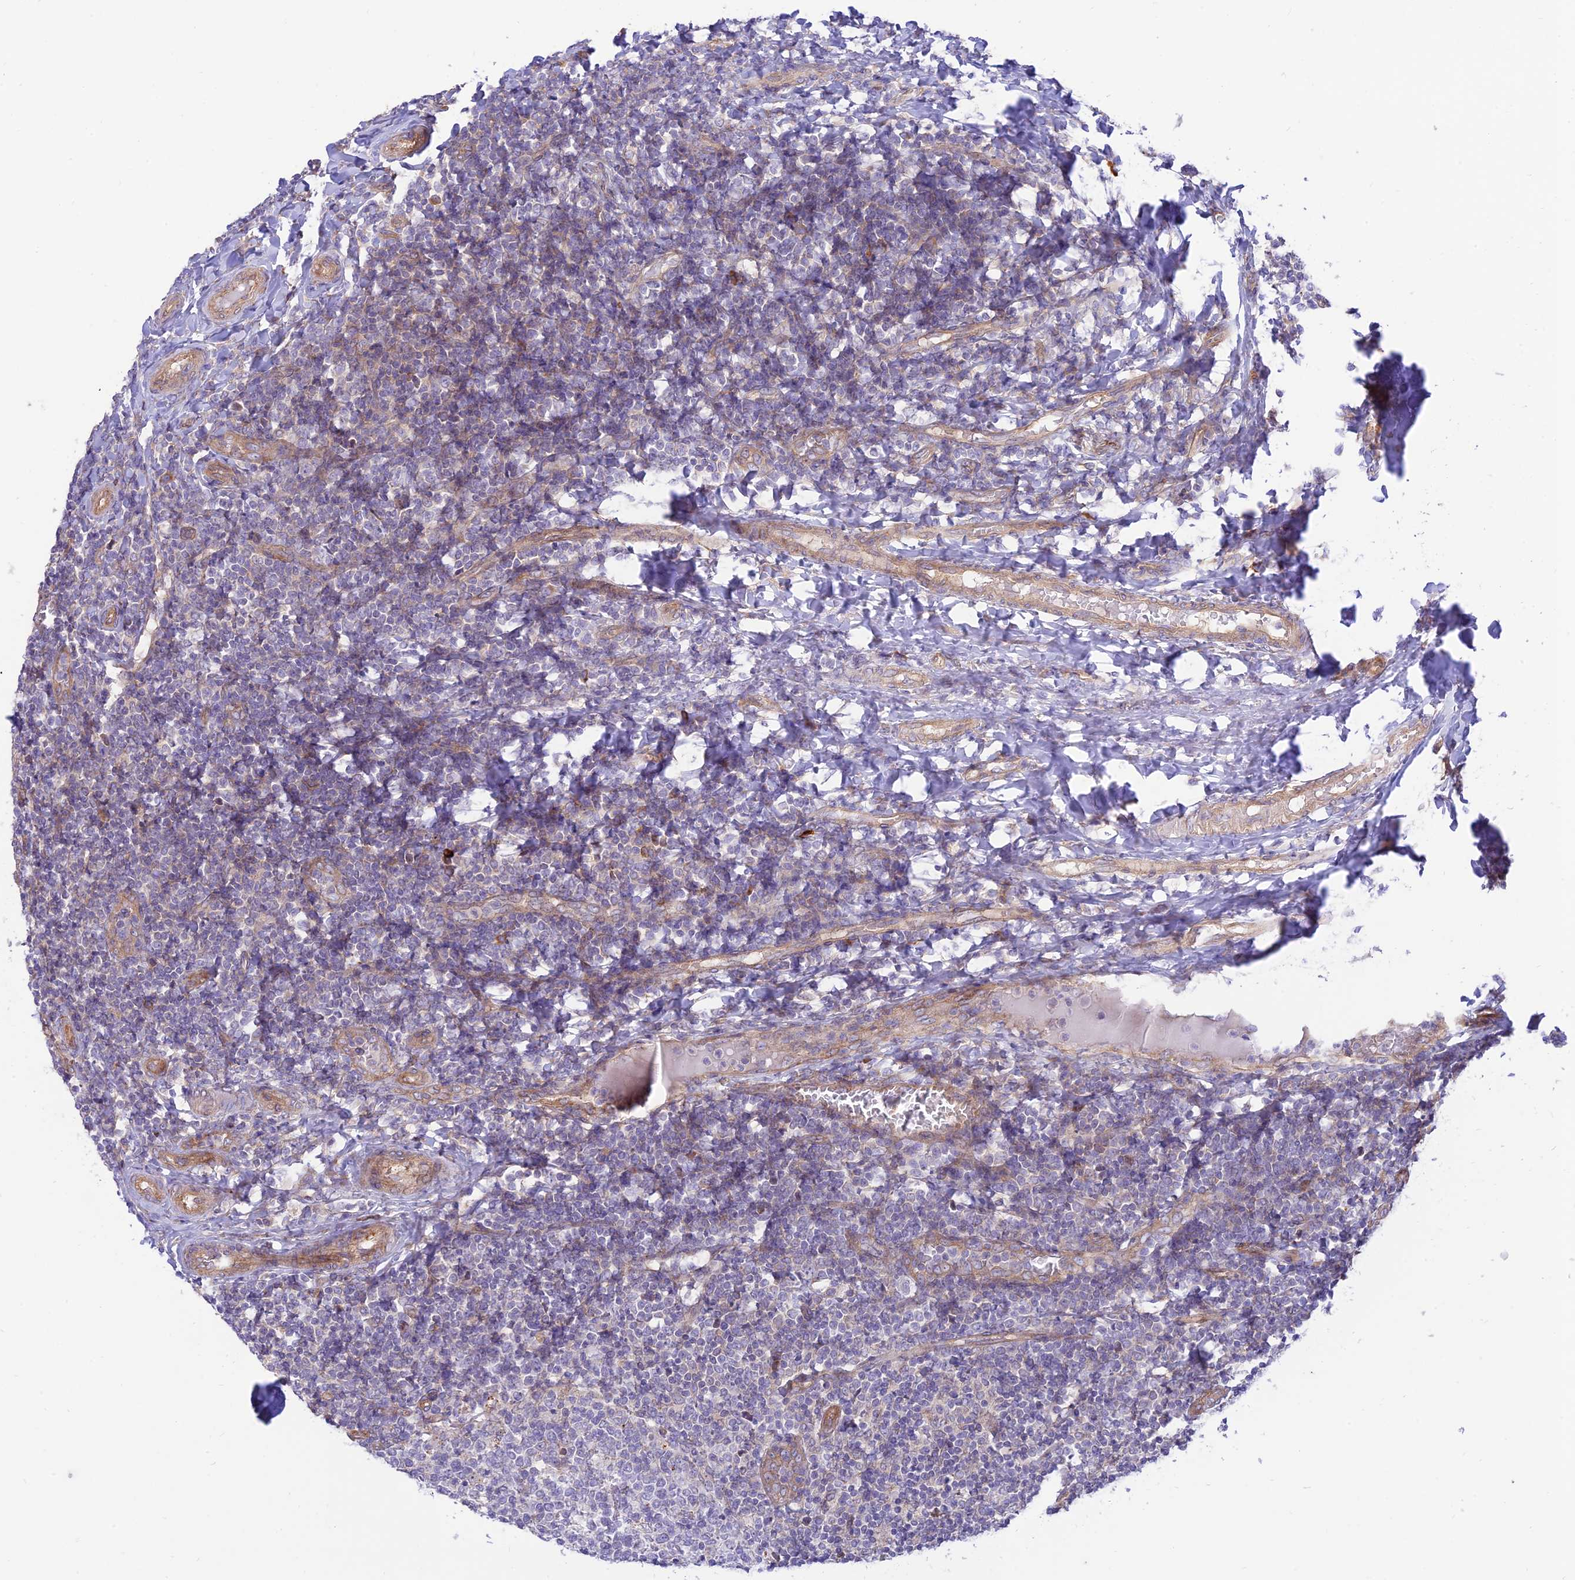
{"staining": {"intensity": "negative", "quantity": "none", "location": "none"}, "tissue": "tonsil", "cell_type": "Germinal center cells", "image_type": "normal", "snomed": [{"axis": "morphology", "description": "Normal tissue, NOS"}, {"axis": "topography", "description": "Tonsil"}], "caption": "A photomicrograph of tonsil stained for a protein demonstrates no brown staining in germinal center cells.", "gene": "KCNAB1", "patient": {"sex": "female", "age": 19}}